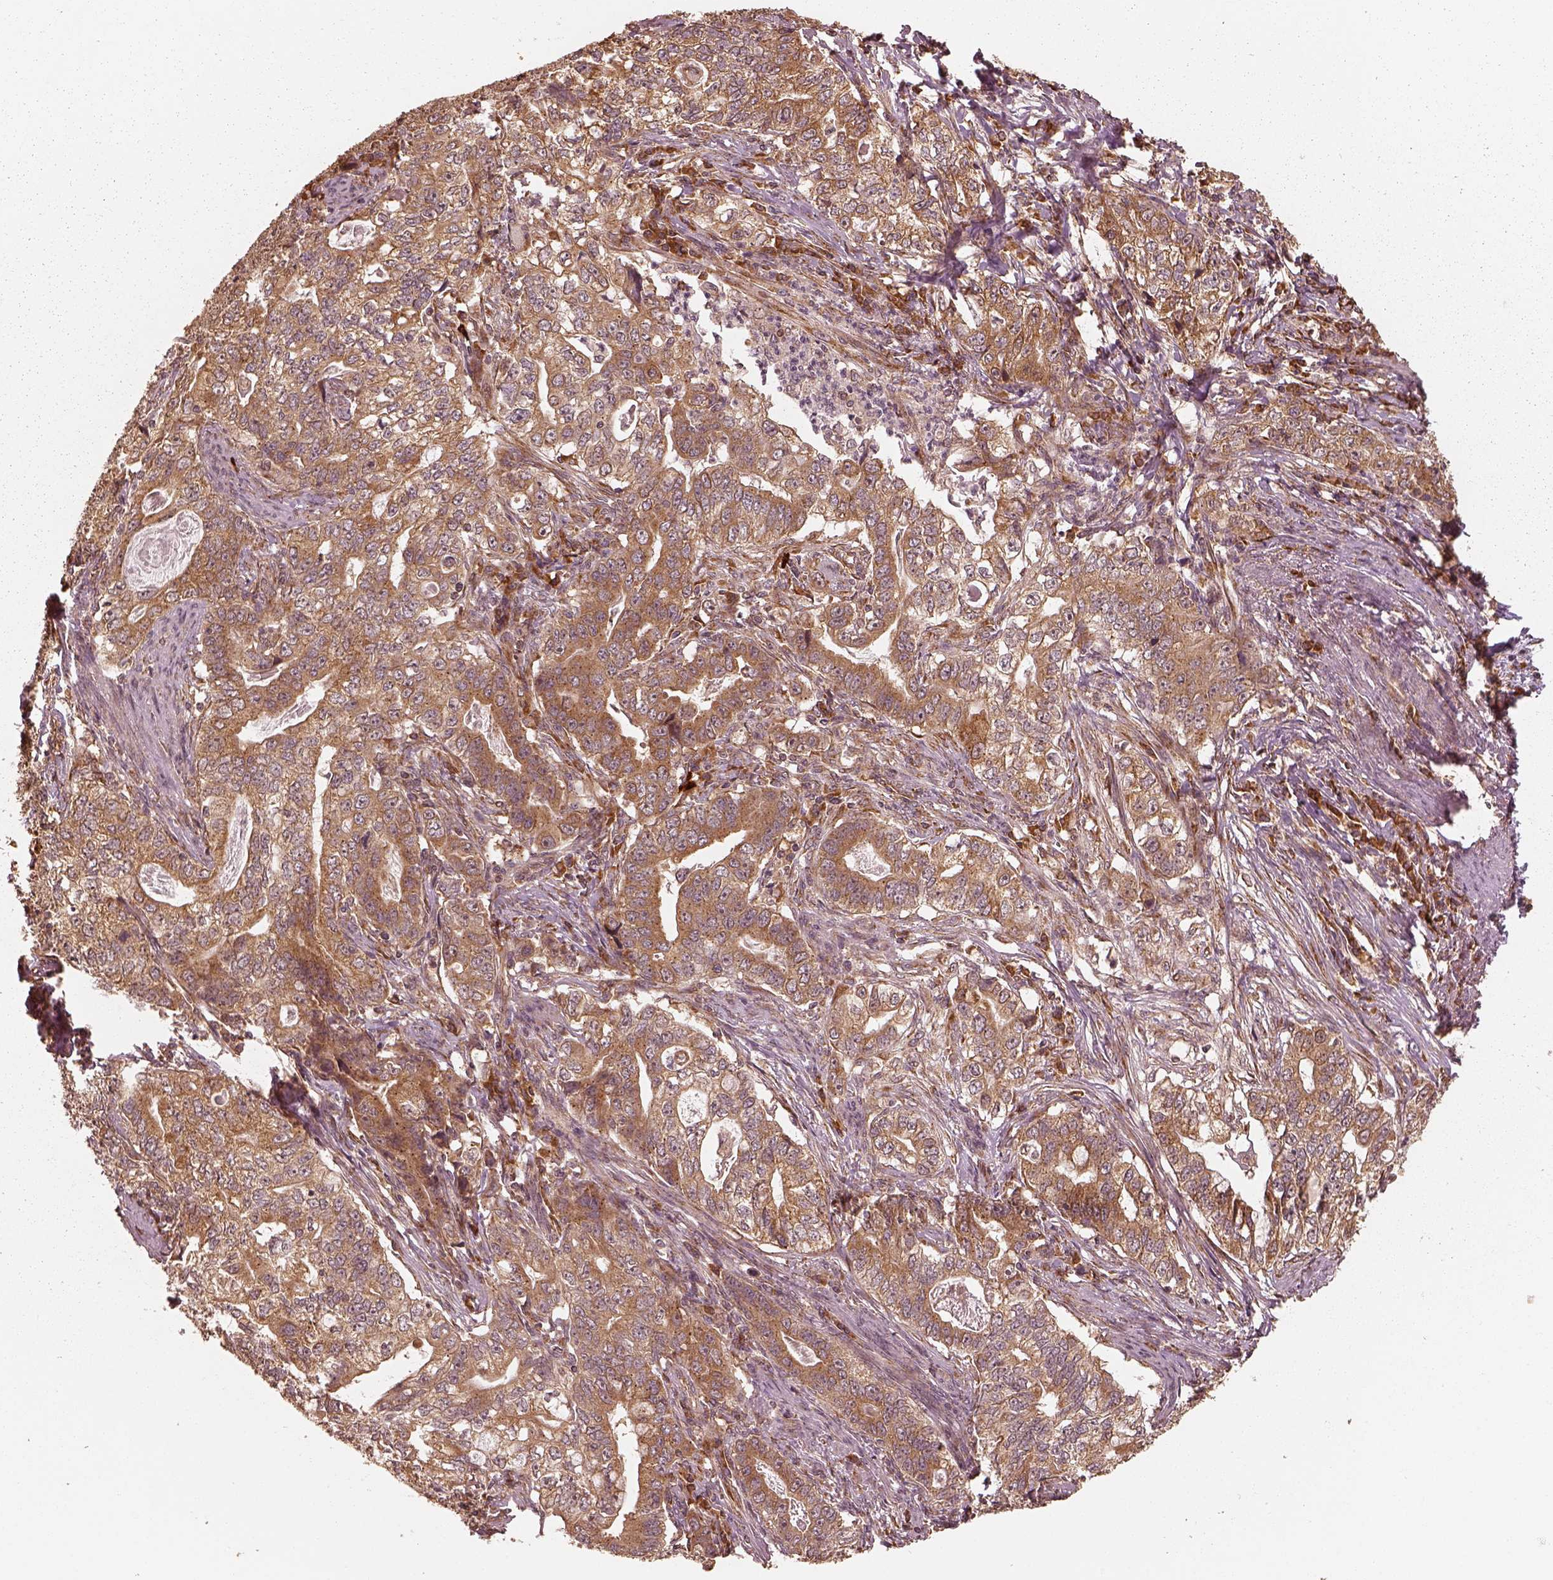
{"staining": {"intensity": "moderate", "quantity": ">75%", "location": "cytoplasmic/membranous"}, "tissue": "stomach cancer", "cell_type": "Tumor cells", "image_type": "cancer", "snomed": [{"axis": "morphology", "description": "Adenocarcinoma, NOS"}, {"axis": "topography", "description": "Stomach, lower"}], "caption": "Stomach cancer (adenocarcinoma) stained with a protein marker demonstrates moderate staining in tumor cells.", "gene": "DNAJC25", "patient": {"sex": "female", "age": 72}}